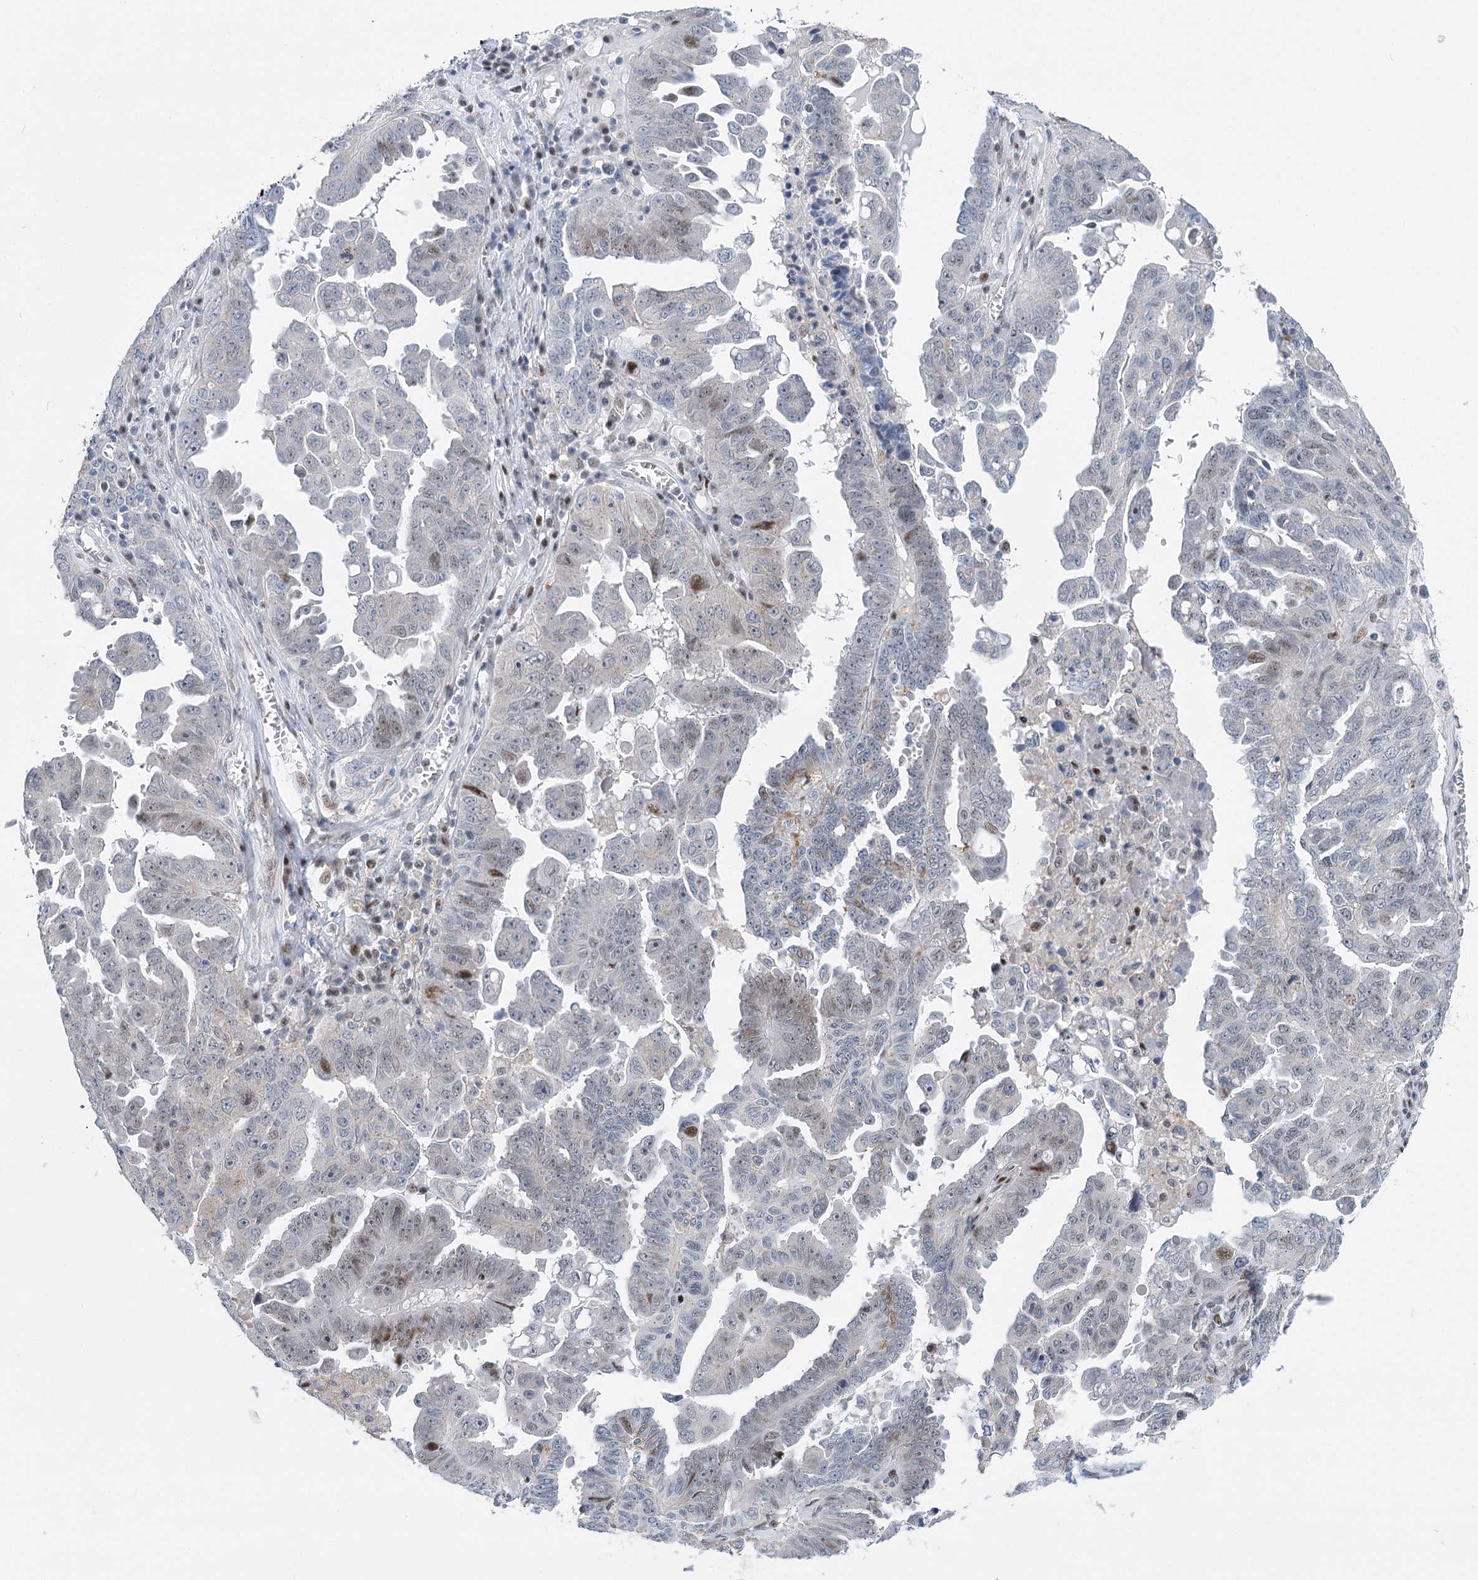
{"staining": {"intensity": "weak", "quantity": "25%-75%", "location": "nuclear"}, "tissue": "ovarian cancer", "cell_type": "Tumor cells", "image_type": "cancer", "snomed": [{"axis": "morphology", "description": "Carcinoma, endometroid"}, {"axis": "topography", "description": "Ovary"}], "caption": "Immunohistochemical staining of human endometroid carcinoma (ovarian) exhibits weak nuclear protein expression in approximately 25%-75% of tumor cells. The staining was performed using DAB to visualize the protein expression in brown, while the nuclei were stained in blue with hematoxylin (Magnification: 20x).", "gene": "CAMTA1", "patient": {"sex": "female", "age": 62}}